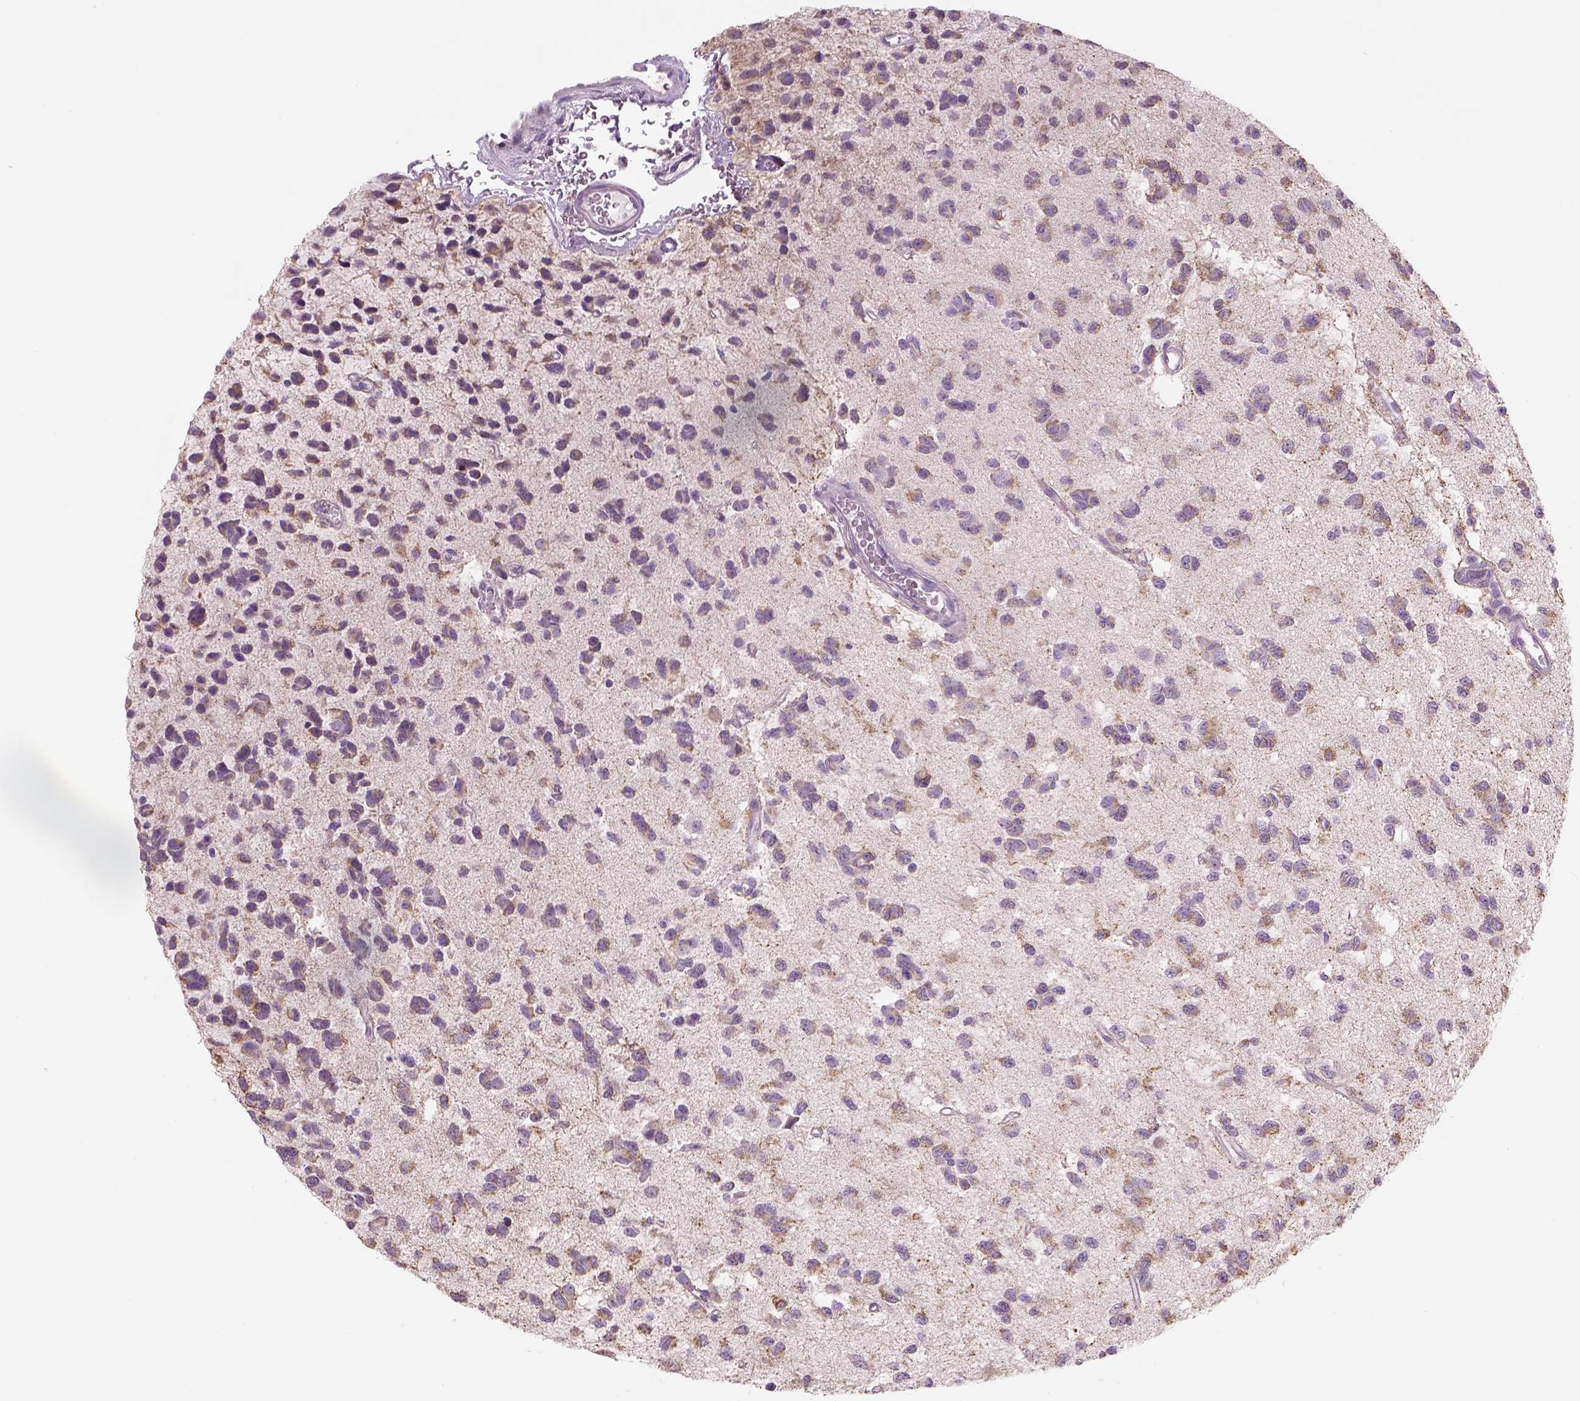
{"staining": {"intensity": "moderate", "quantity": ">75%", "location": "cytoplasmic/membranous"}, "tissue": "glioma", "cell_type": "Tumor cells", "image_type": "cancer", "snomed": [{"axis": "morphology", "description": "Glioma, malignant, Low grade"}, {"axis": "topography", "description": "Brain"}], "caption": "An IHC image of tumor tissue is shown. Protein staining in brown highlights moderate cytoplasmic/membranous positivity in glioma within tumor cells.", "gene": "KCNMB4", "patient": {"sex": "female", "age": 45}}